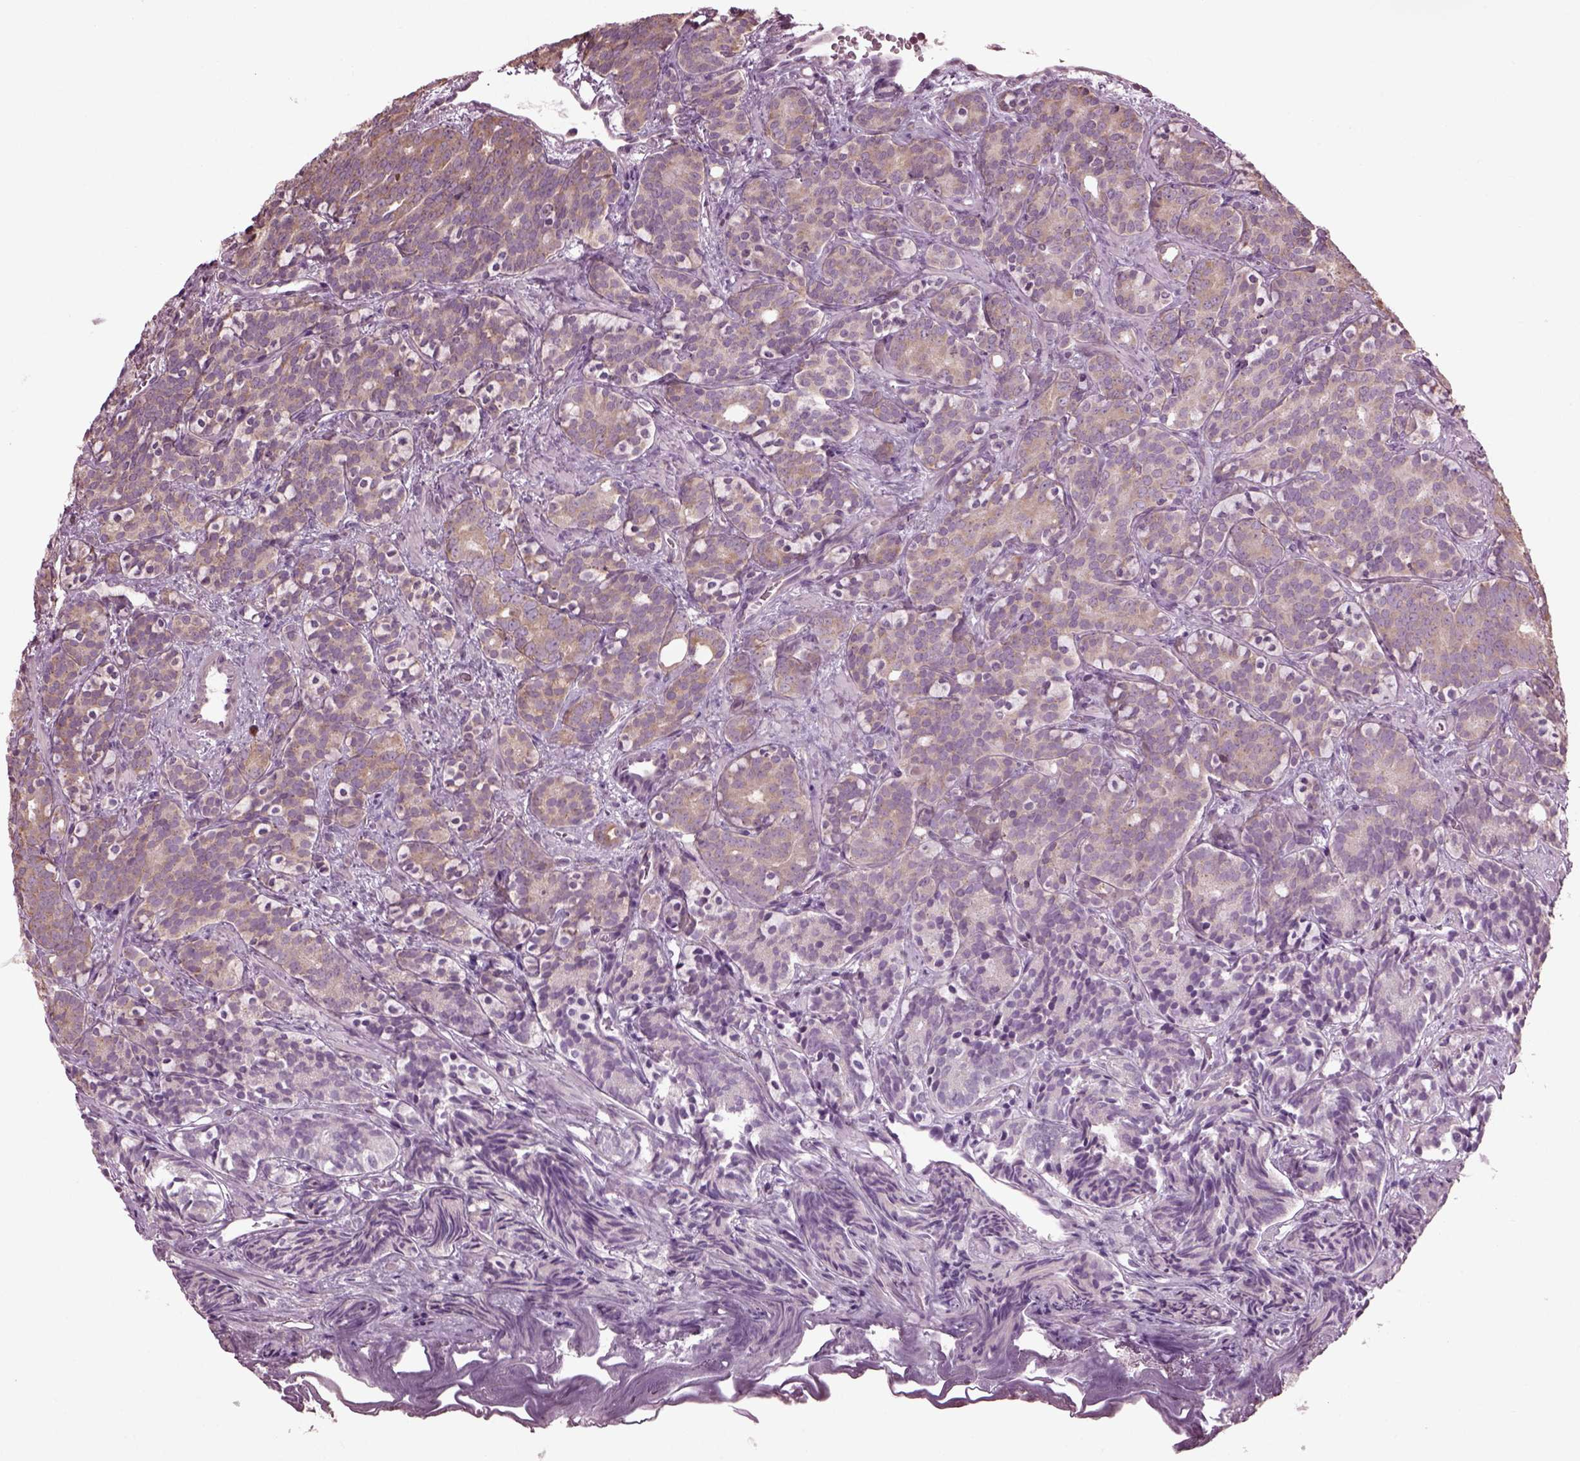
{"staining": {"intensity": "weak", "quantity": ">75%", "location": "cytoplasmic/membranous"}, "tissue": "prostate cancer", "cell_type": "Tumor cells", "image_type": "cancer", "snomed": [{"axis": "morphology", "description": "Adenocarcinoma, High grade"}, {"axis": "topography", "description": "Prostate"}], "caption": "A low amount of weak cytoplasmic/membranous positivity is appreciated in approximately >75% of tumor cells in high-grade adenocarcinoma (prostate) tissue.", "gene": "CABP5", "patient": {"sex": "male", "age": 84}}